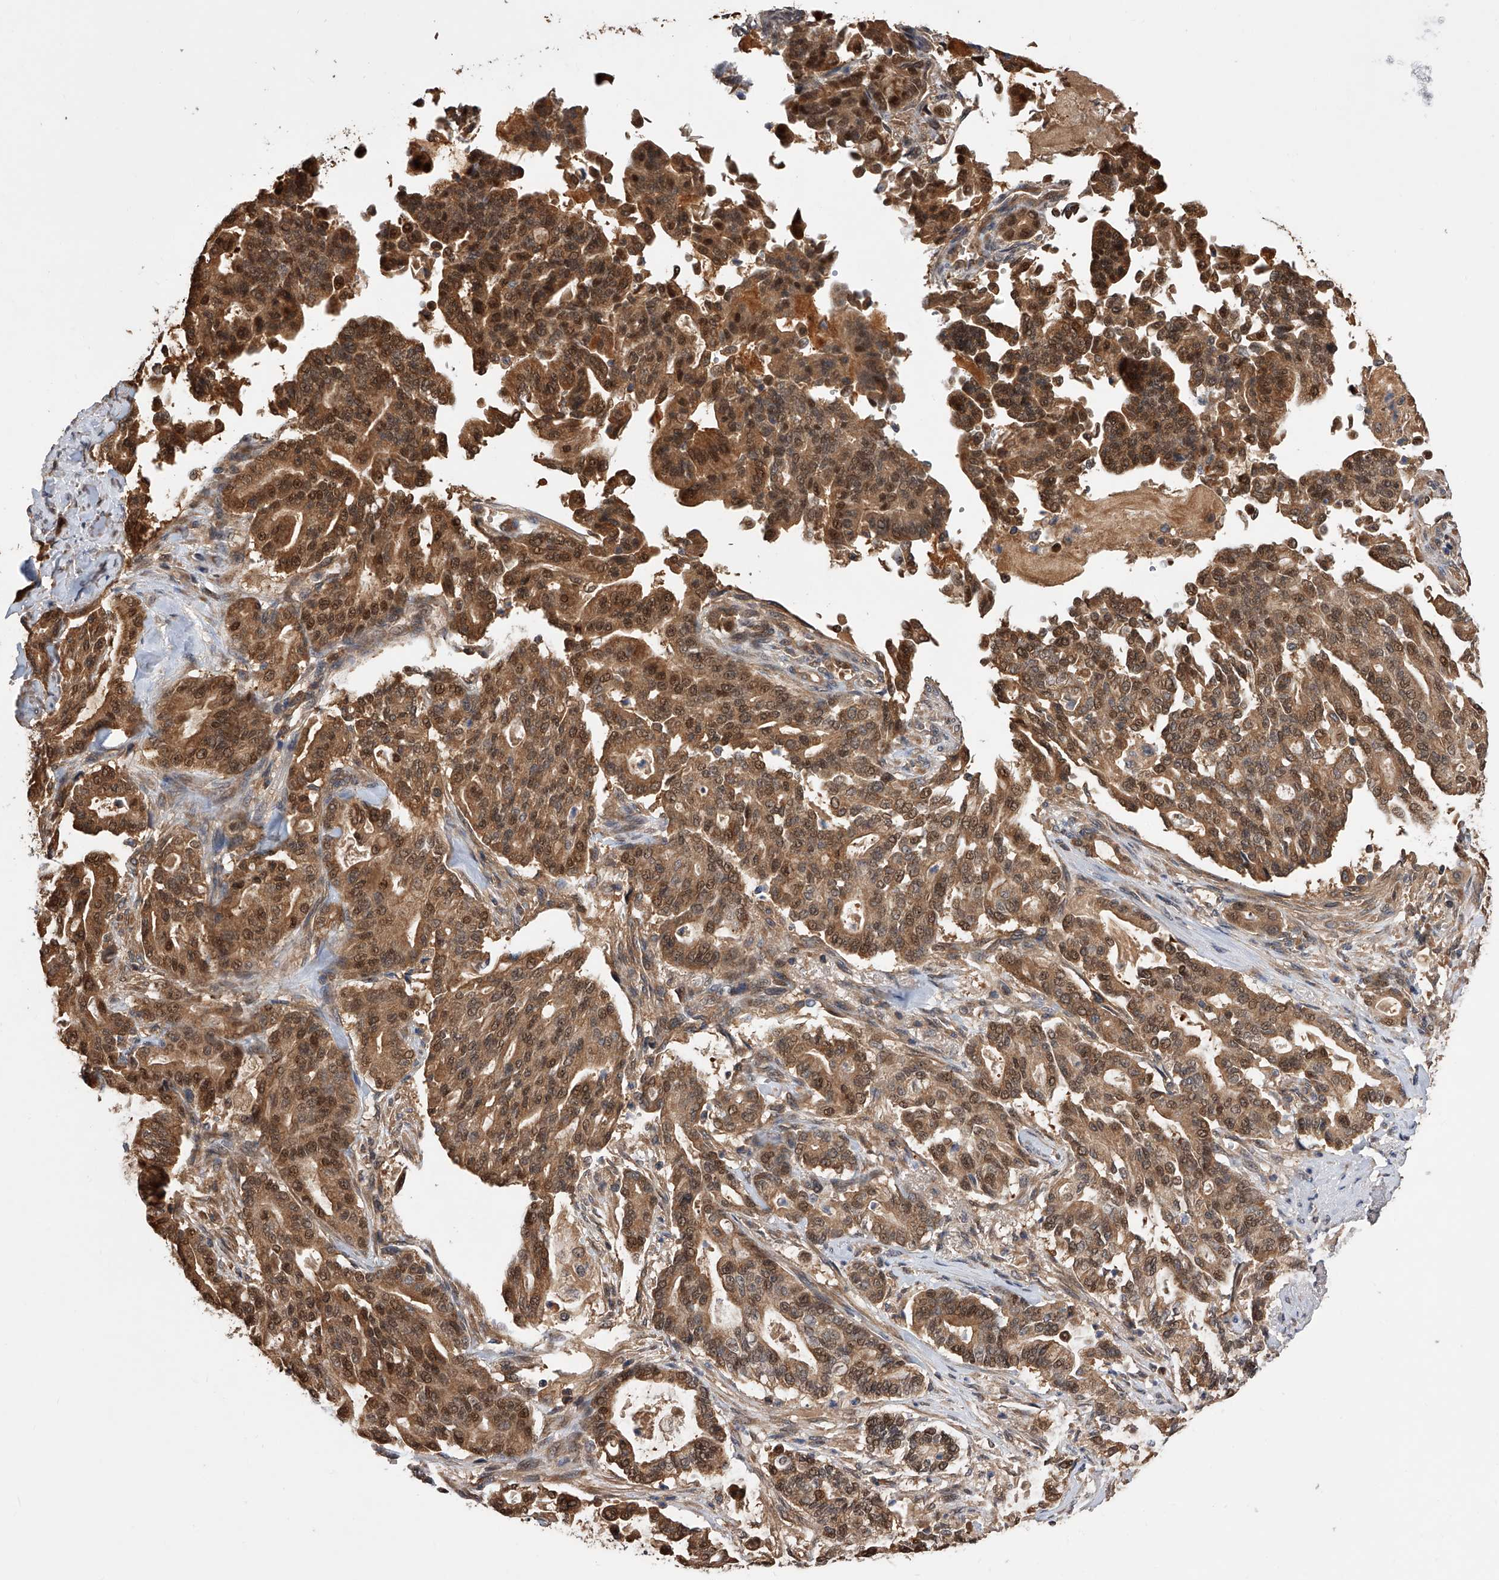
{"staining": {"intensity": "moderate", "quantity": ">75%", "location": "cytoplasmic/membranous,nuclear"}, "tissue": "pancreatic cancer", "cell_type": "Tumor cells", "image_type": "cancer", "snomed": [{"axis": "morphology", "description": "Adenocarcinoma, NOS"}, {"axis": "topography", "description": "Pancreas"}], "caption": "Immunohistochemical staining of human pancreatic cancer (adenocarcinoma) exhibits moderate cytoplasmic/membranous and nuclear protein positivity in approximately >75% of tumor cells.", "gene": "GMDS", "patient": {"sex": "male", "age": 63}}